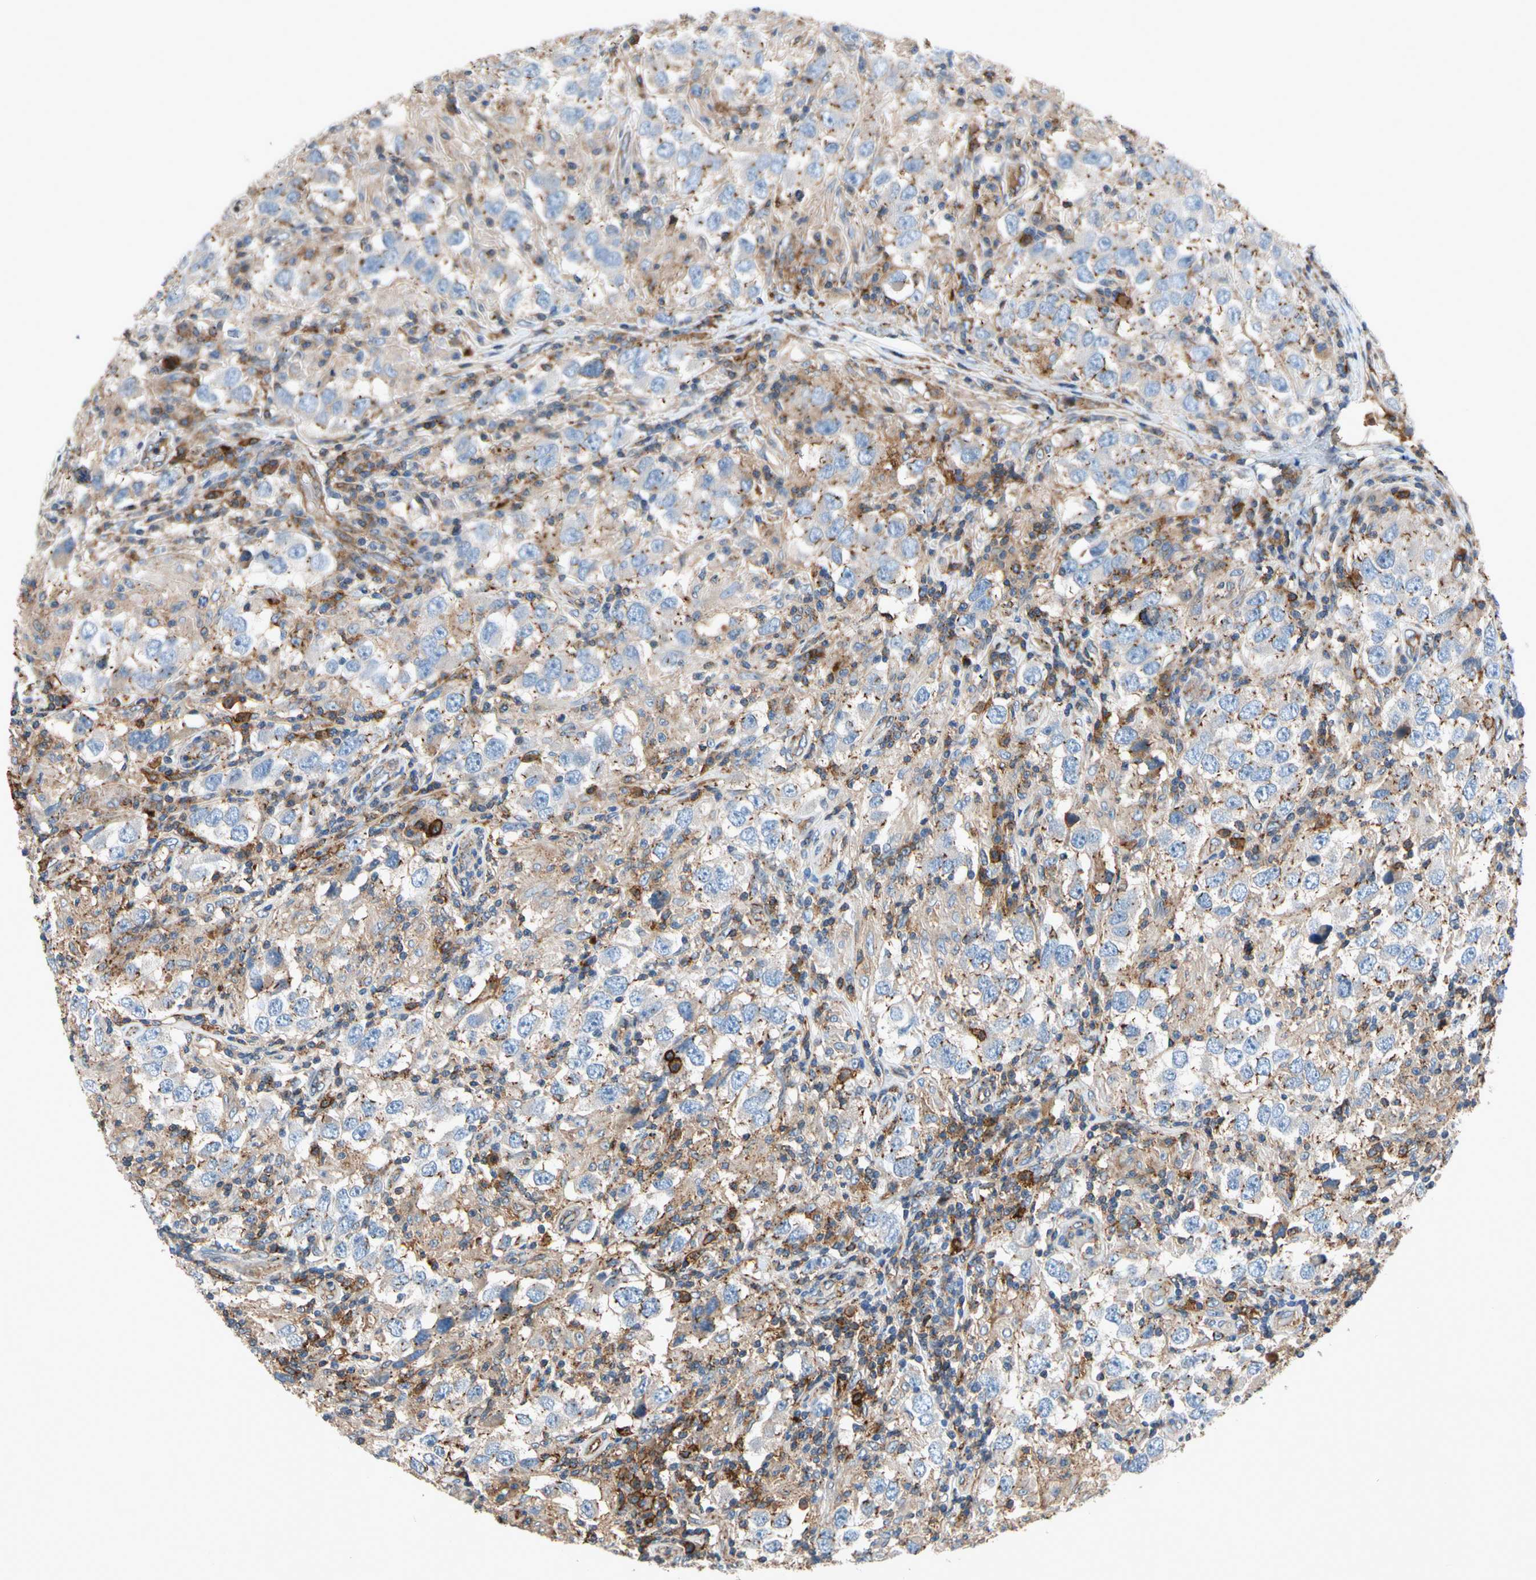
{"staining": {"intensity": "strong", "quantity": "<25%", "location": "cytoplasmic/membranous"}, "tissue": "testis cancer", "cell_type": "Tumor cells", "image_type": "cancer", "snomed": [{"axis": "morphology", "description": "Carcinoma, Embryonal, NOS"}, {"axis": "topography", "description": "Testis"}], "caption": "Embryonal carcinoma (testis) stained with a brown dye reveals strong cytoplasmic/membranous positive staining in about <25% of tumor cells.", "gene": "NDFIP2", "patient": {"sex": "male", "age": 21}}